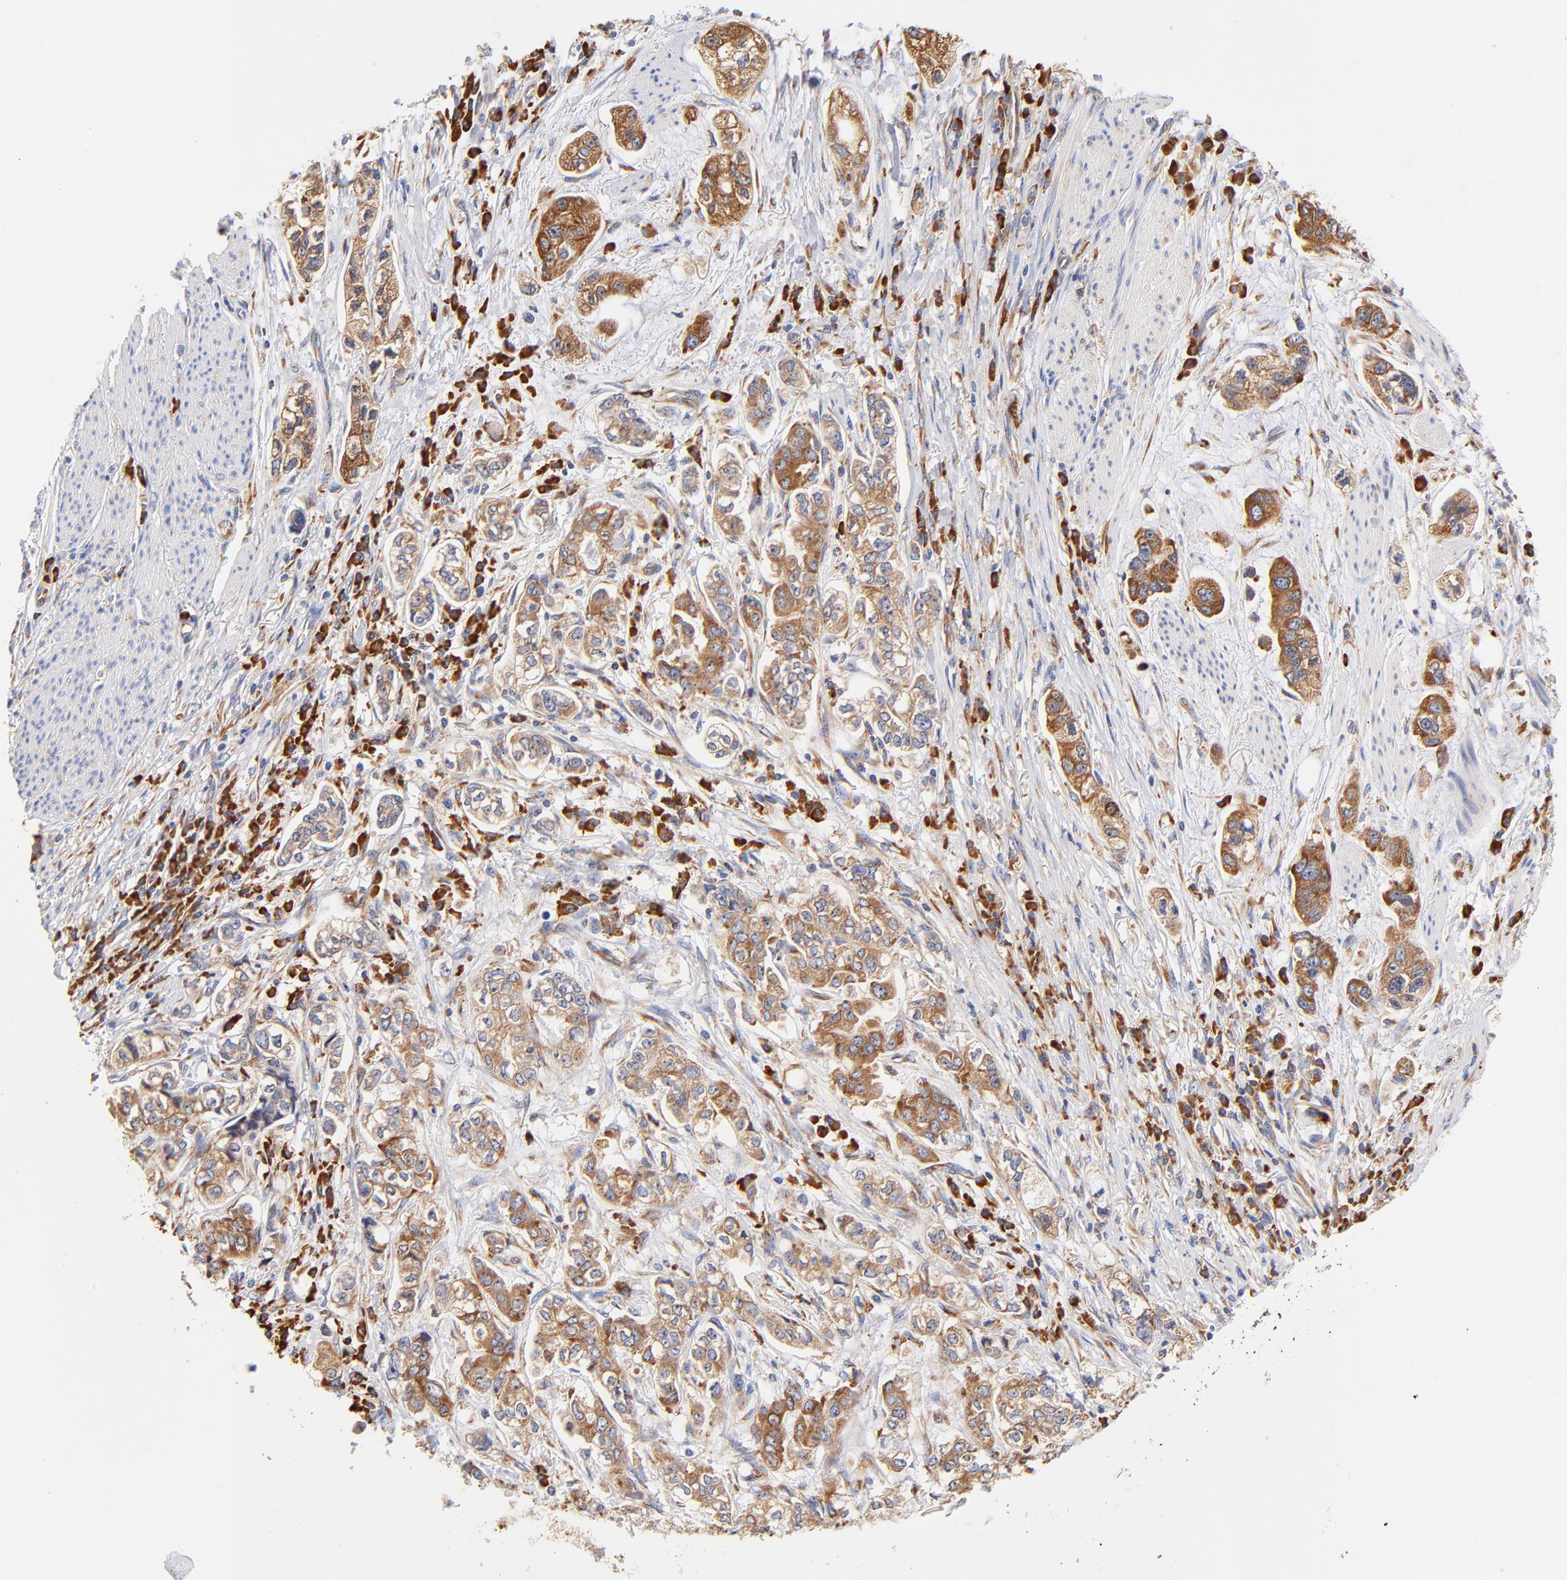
{"staining": {"intensity": "strong", "quantity": ">75%", "location": "cytoplasmic/membranous"}, "tissue": "stomach cancer", "cell_type": "Tumor cells", "image_type": "cancer", "snomed": [{"axis": "morphology", "description": "Adenocarcinoma, NOS"}, {"axis": "topography", "description": "Stomach, lower"}], "caption": "A histopathology image of stomach cancer stained for a protein reveals strong cytoplasmic/membranous brown staining in tumor cells.", "gene": "RPL27", "patient": {"sex": "female", "age": 93}}